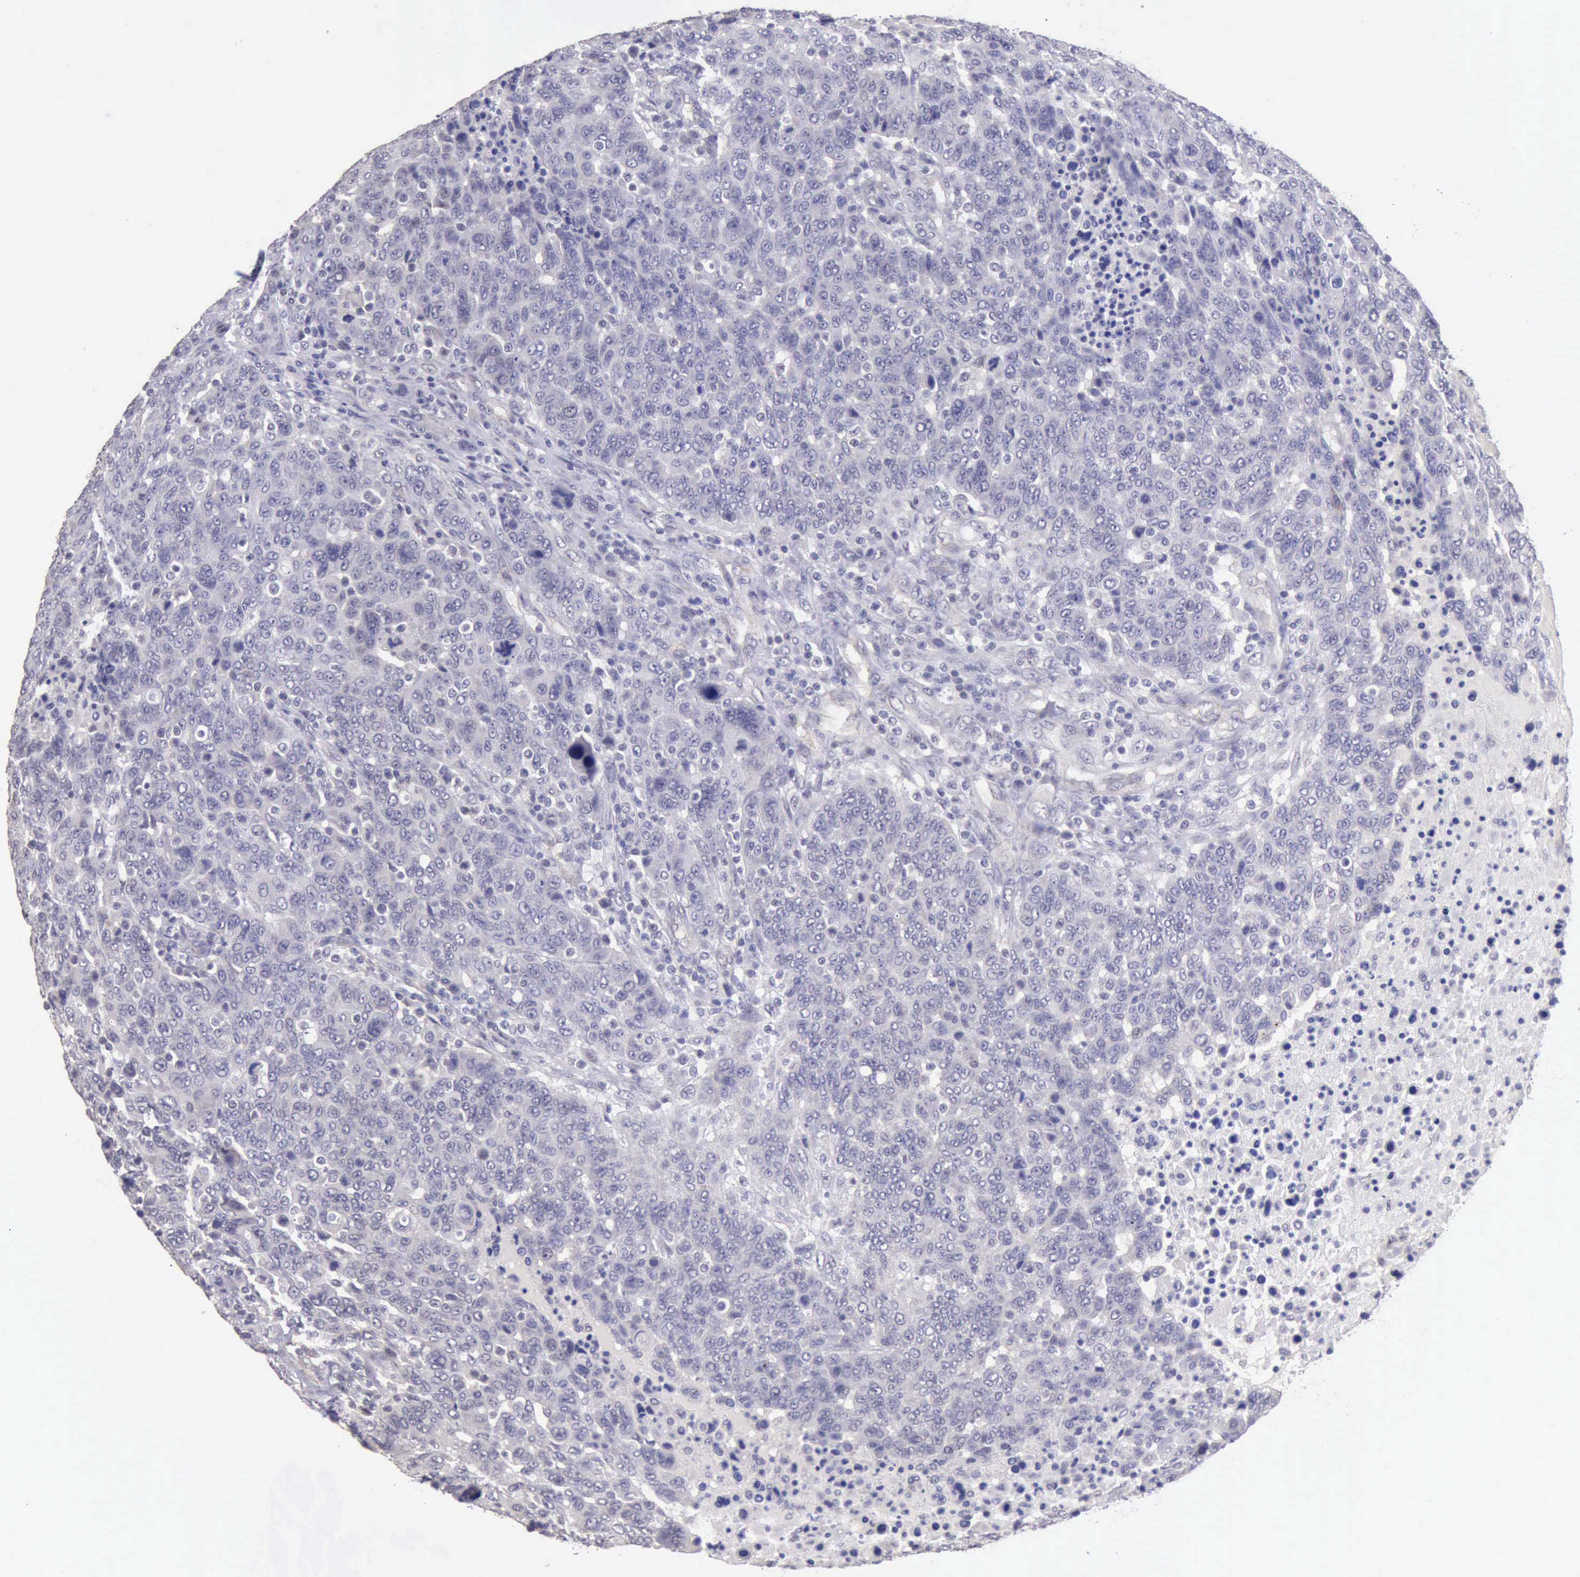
{"staining": {"intensity": "negative", "quantity": "none", "location": "none"}, "tissue": "breast cancer", "cell_type": "Tumor cells", "image_type": "cancer", "snomed": [{"axis": "morphology", "description": "Duct carcinoma"}, {"axis": "topography", "description": "Breast"}], "caption": "DAB immunohistochemical staining of human invasive ductal carcinoma (breast) displays no significant expression in tumor cells.", "gene": "KCND1", "patient": {"sex": "female", "age": 37}}